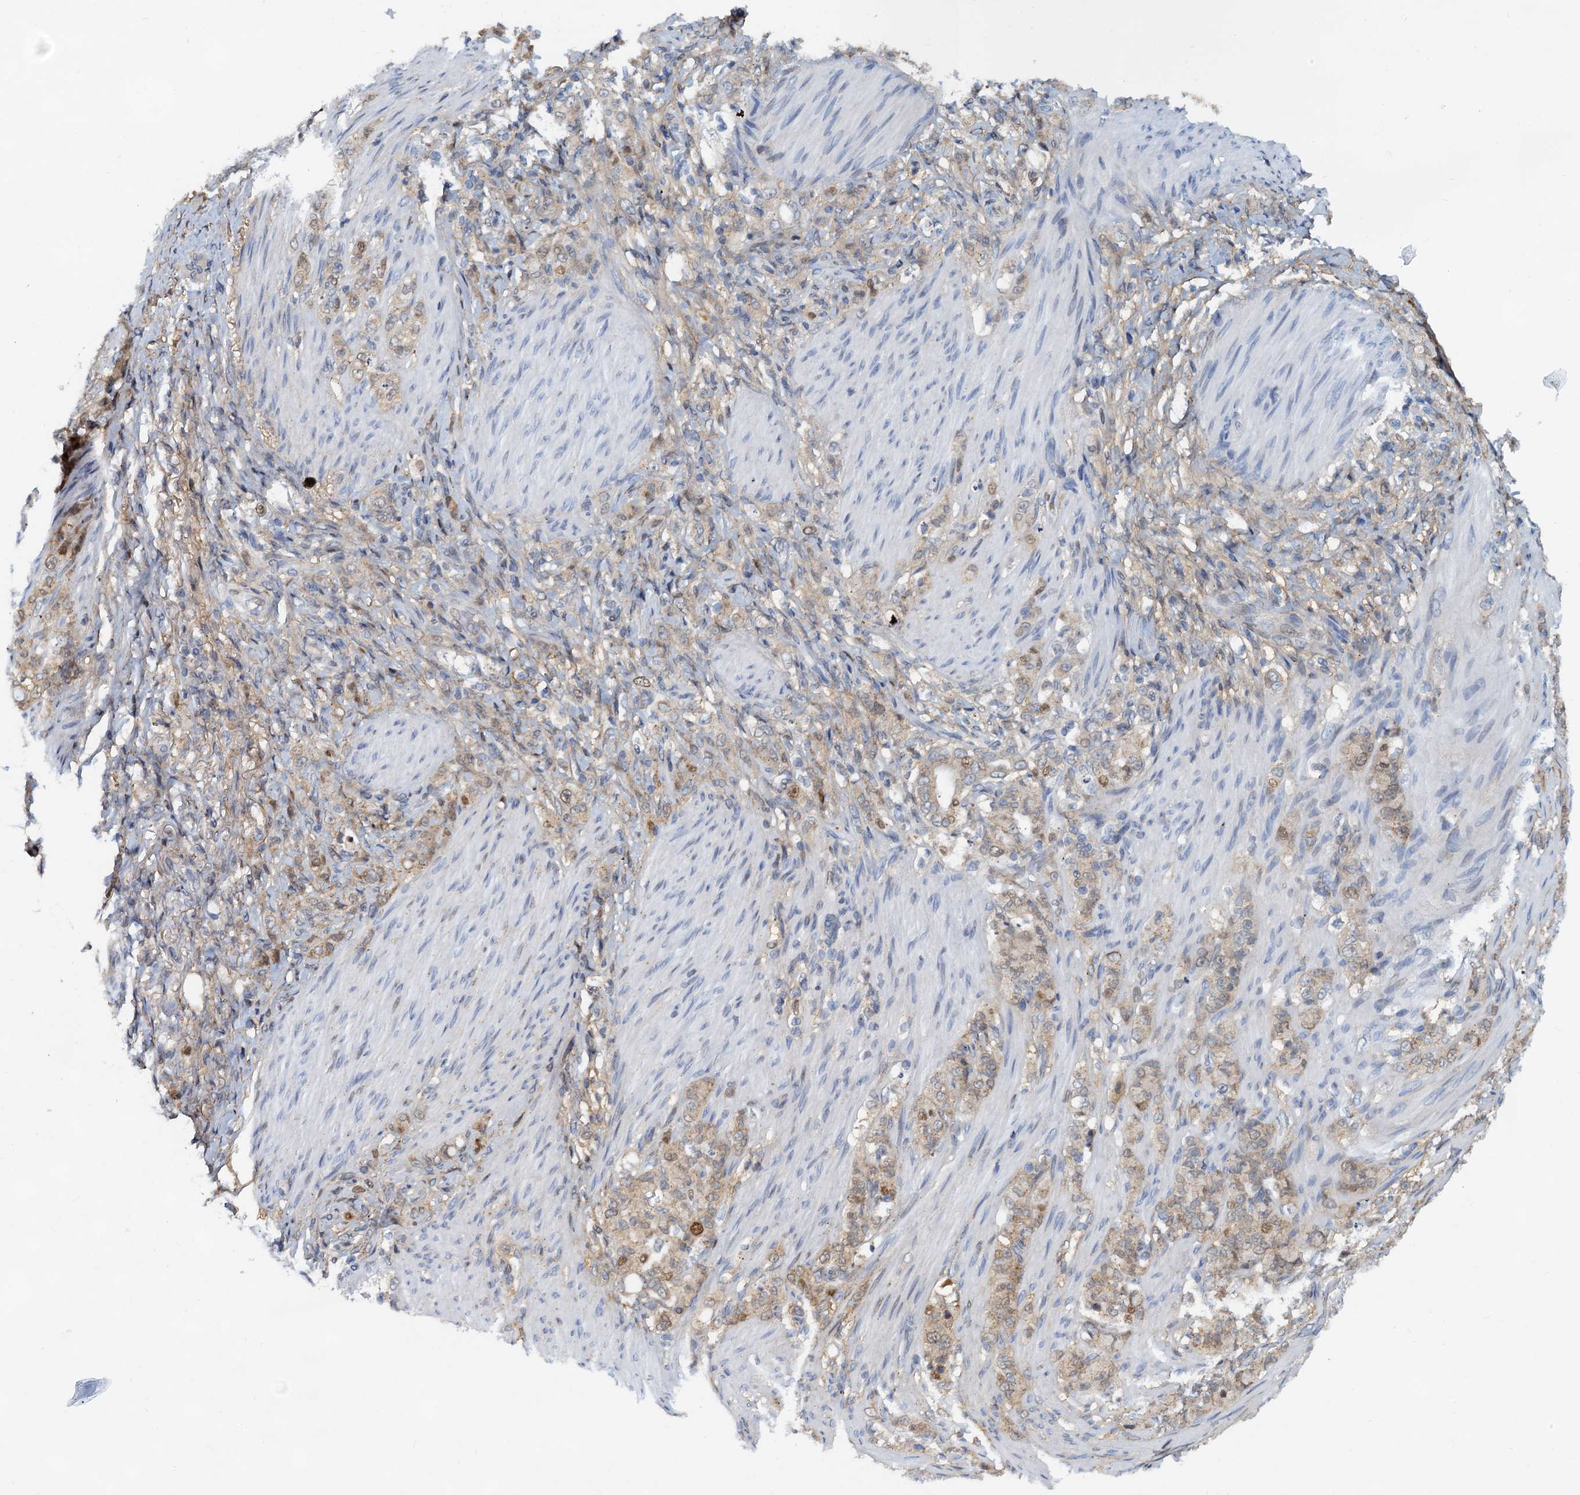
{"staining": {"intensity": "moderate", "quantity": "<25%", "location": "cytoplasmic/membranous,nuclear"}, "tissue": "stomach cancer", "cell_type": "Tumor cells", "image_type": "cancer", "snomed": [{"axis": "morphology", "description": "Adenocarcinoma, NOS"}, {"axis": "topography", "description": "Stomach"}], "caption": "Immunohistochemistry (IHC) of adenocarcinoma (stomach) exhibits low levels of moderate cytoplasmic/membranous and nuclear positivity in about <25% of tumor cells.", "gene": "PTGES3", "patient": {"sex": "female", "age": 79}}